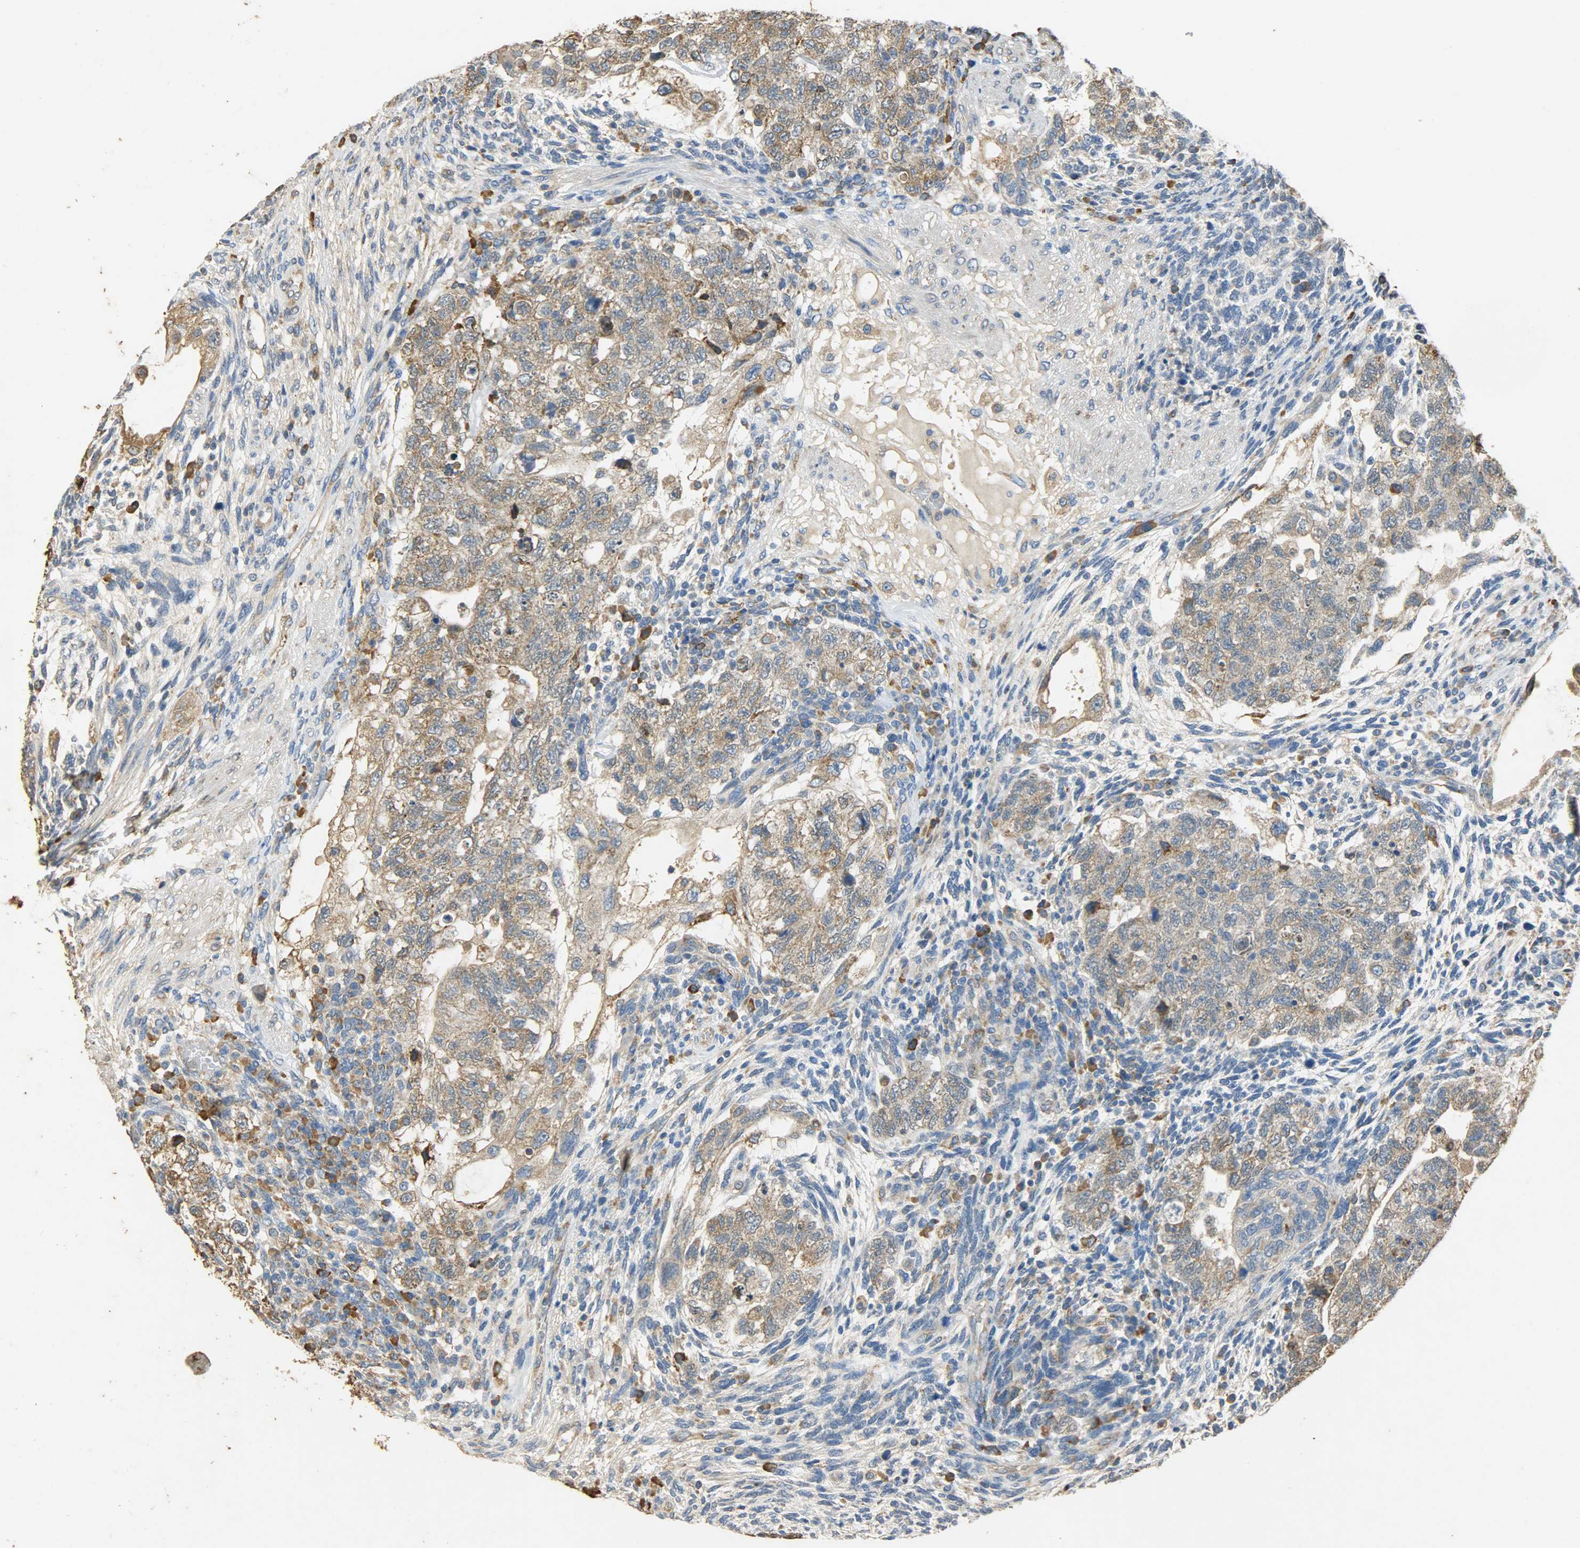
{"staining": {"intensity": "moderate", "quantity": ">75%", "location": "cytoplasmic/membranous"}, "tissue": "testis cancer", "cell_type": "Tumor cells", "image_type": "cancer", "snomed": [{"axis": "morphology", "description": "Normal tissue, NOS"}, {"axis": "morphology", "description": "Carcinoma, Embryonal, NOS"}, {"axis": "topography", "description": "Testis"}], "caption": "This photomicrograph demonstrates testis embryonal carcinoma stained with immunohistochemistry (IHC) to label a protein in brown. The cytoplasmic/membranous of tumor cells show moderate positivity for the protein. Nuclei are counter-stained blue.", "gene": "HSPA5", "patient": {"sex": "male", "age": 36}}